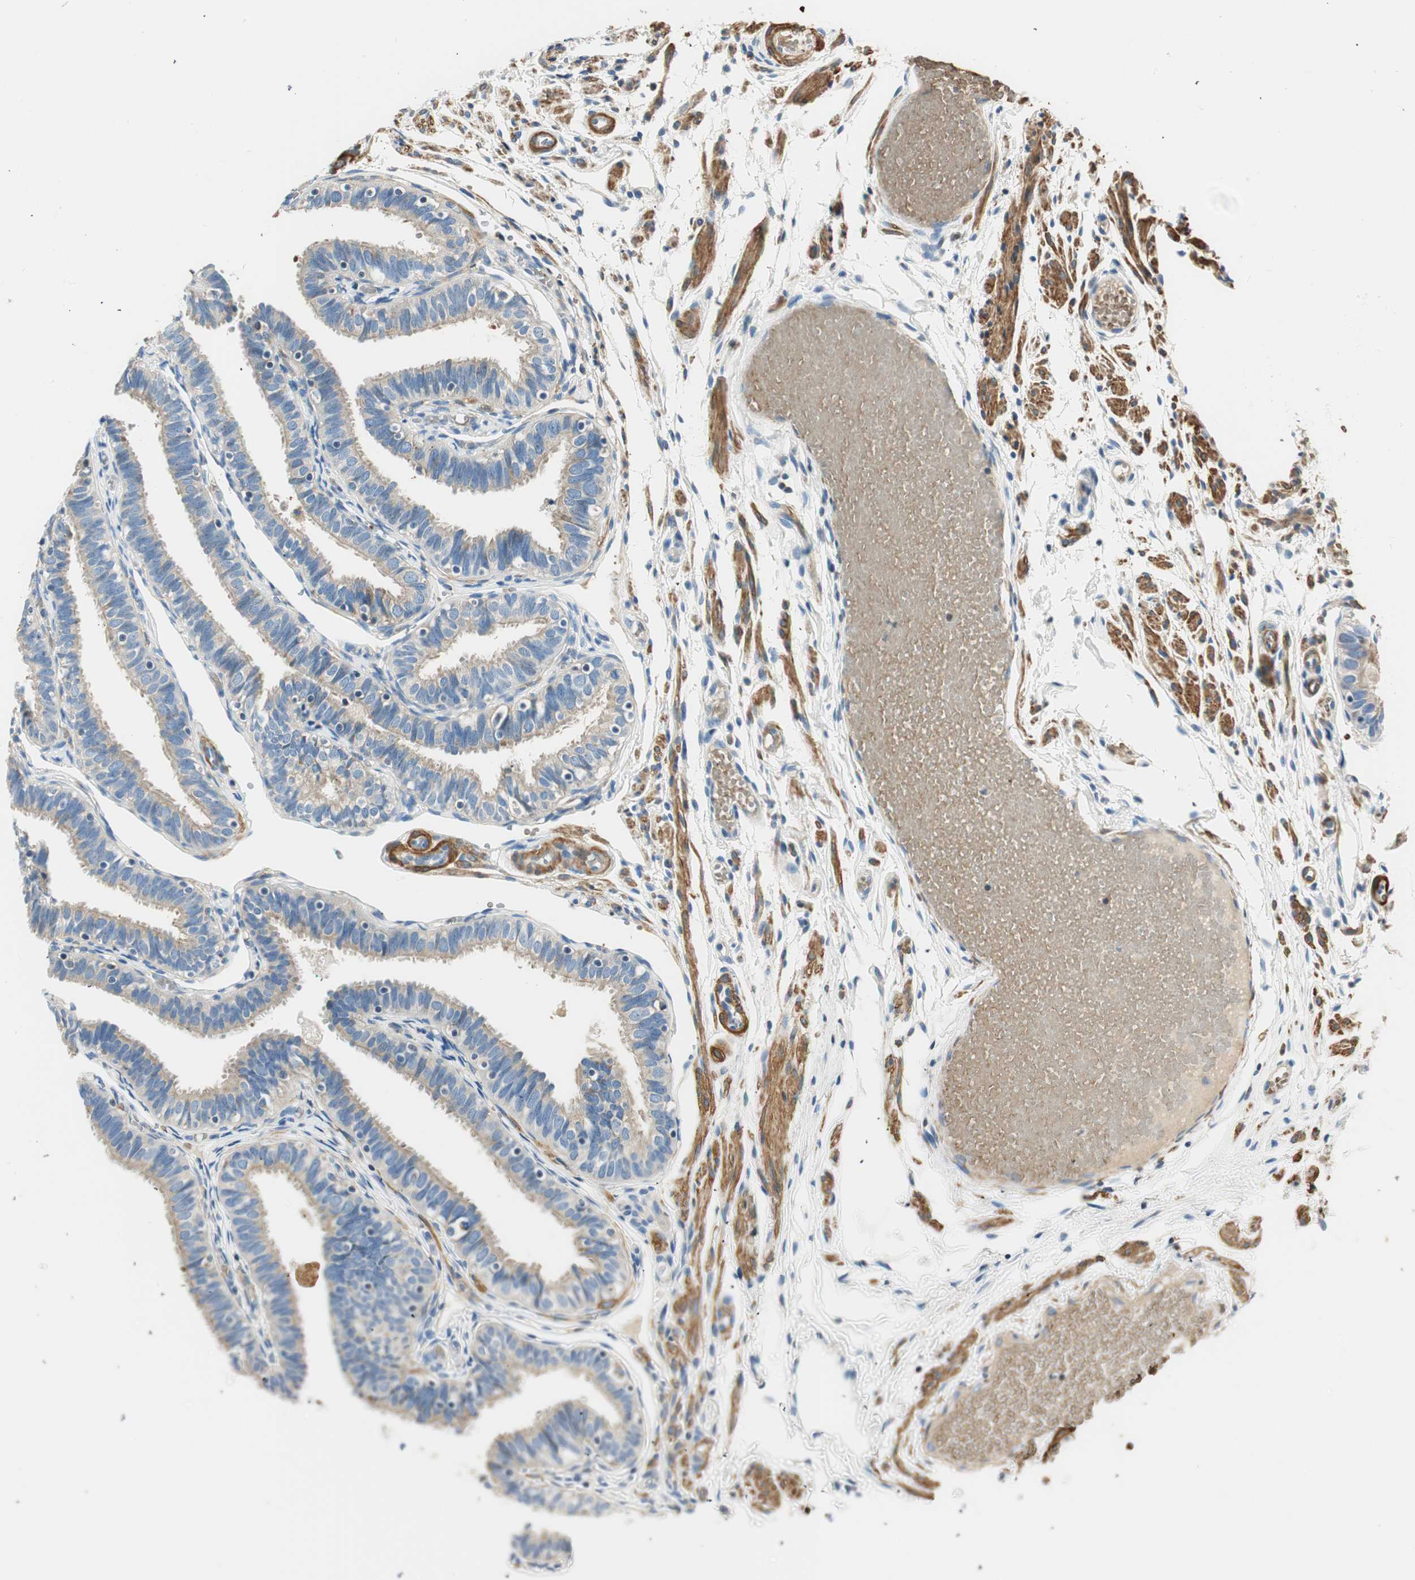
{"staining": {"intensity": "moderate", "quantity": "25%-75%", "location": "cytoplasmic/membranous"}, "tissue": "fallopian tube", "cell_type": "Glandular cells", "image_type": "normal", "snomed": [{"axis": "morphology", "description": "Normal tissue, NOS"}, {"axis": "topography", "description": "Fallopian tube"}], "caption": "Protein expression analysis of normal fallopian tube shows moderate cytoplasmic/membranous staining in about 25%-75% of glandular cells. Immunohistochemistry (ihc) stains the protein in brown and the nuclei are stained blue.", "gene": "RORB", "patient": {"sex": "female", "age": 46}}